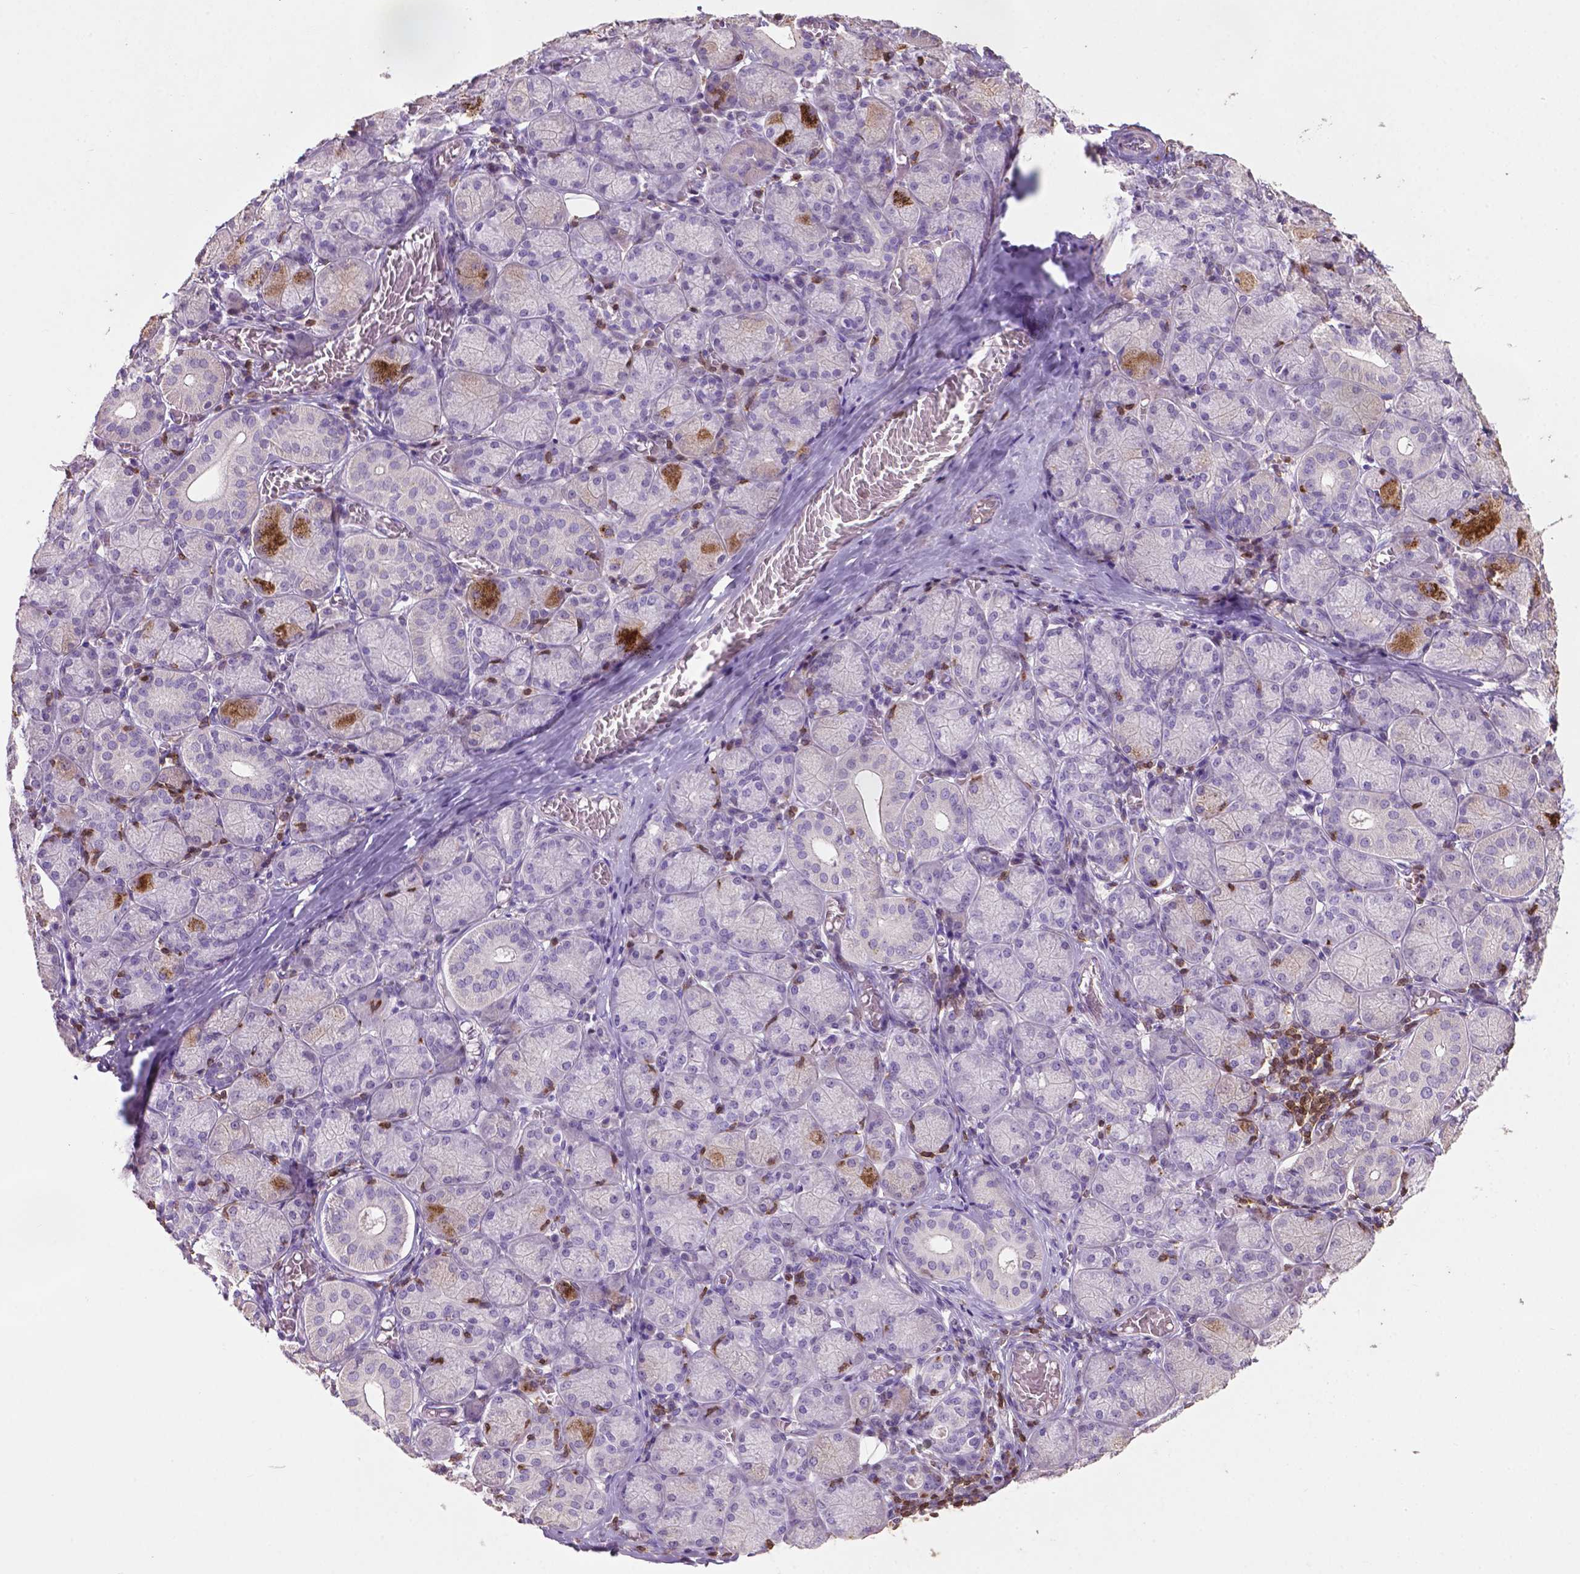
{"staining": {"intensity": "moderate", "quantity": "25%-75%", "location": "cytoplasmic/membranous"}, "tissue": "salivary gland", "cell_type": "Glandular cells", "image_type": "normal", "snomed": [{"axis": "morphology", "description": "Normal tissue, NOS"}, {"axis": "topography", "description": "Salivary gland"}, {"axis": "topography", "description": "Peripheral nerve tissue"}], "caption": "Salivary gland stained with a brown dye displays moderate cytoplasmic/membranous positive positivity in about 25%-75% of glandular cells.", "gene": "TBC1D10C", "patient": {"sex": "female", "age": 24}}